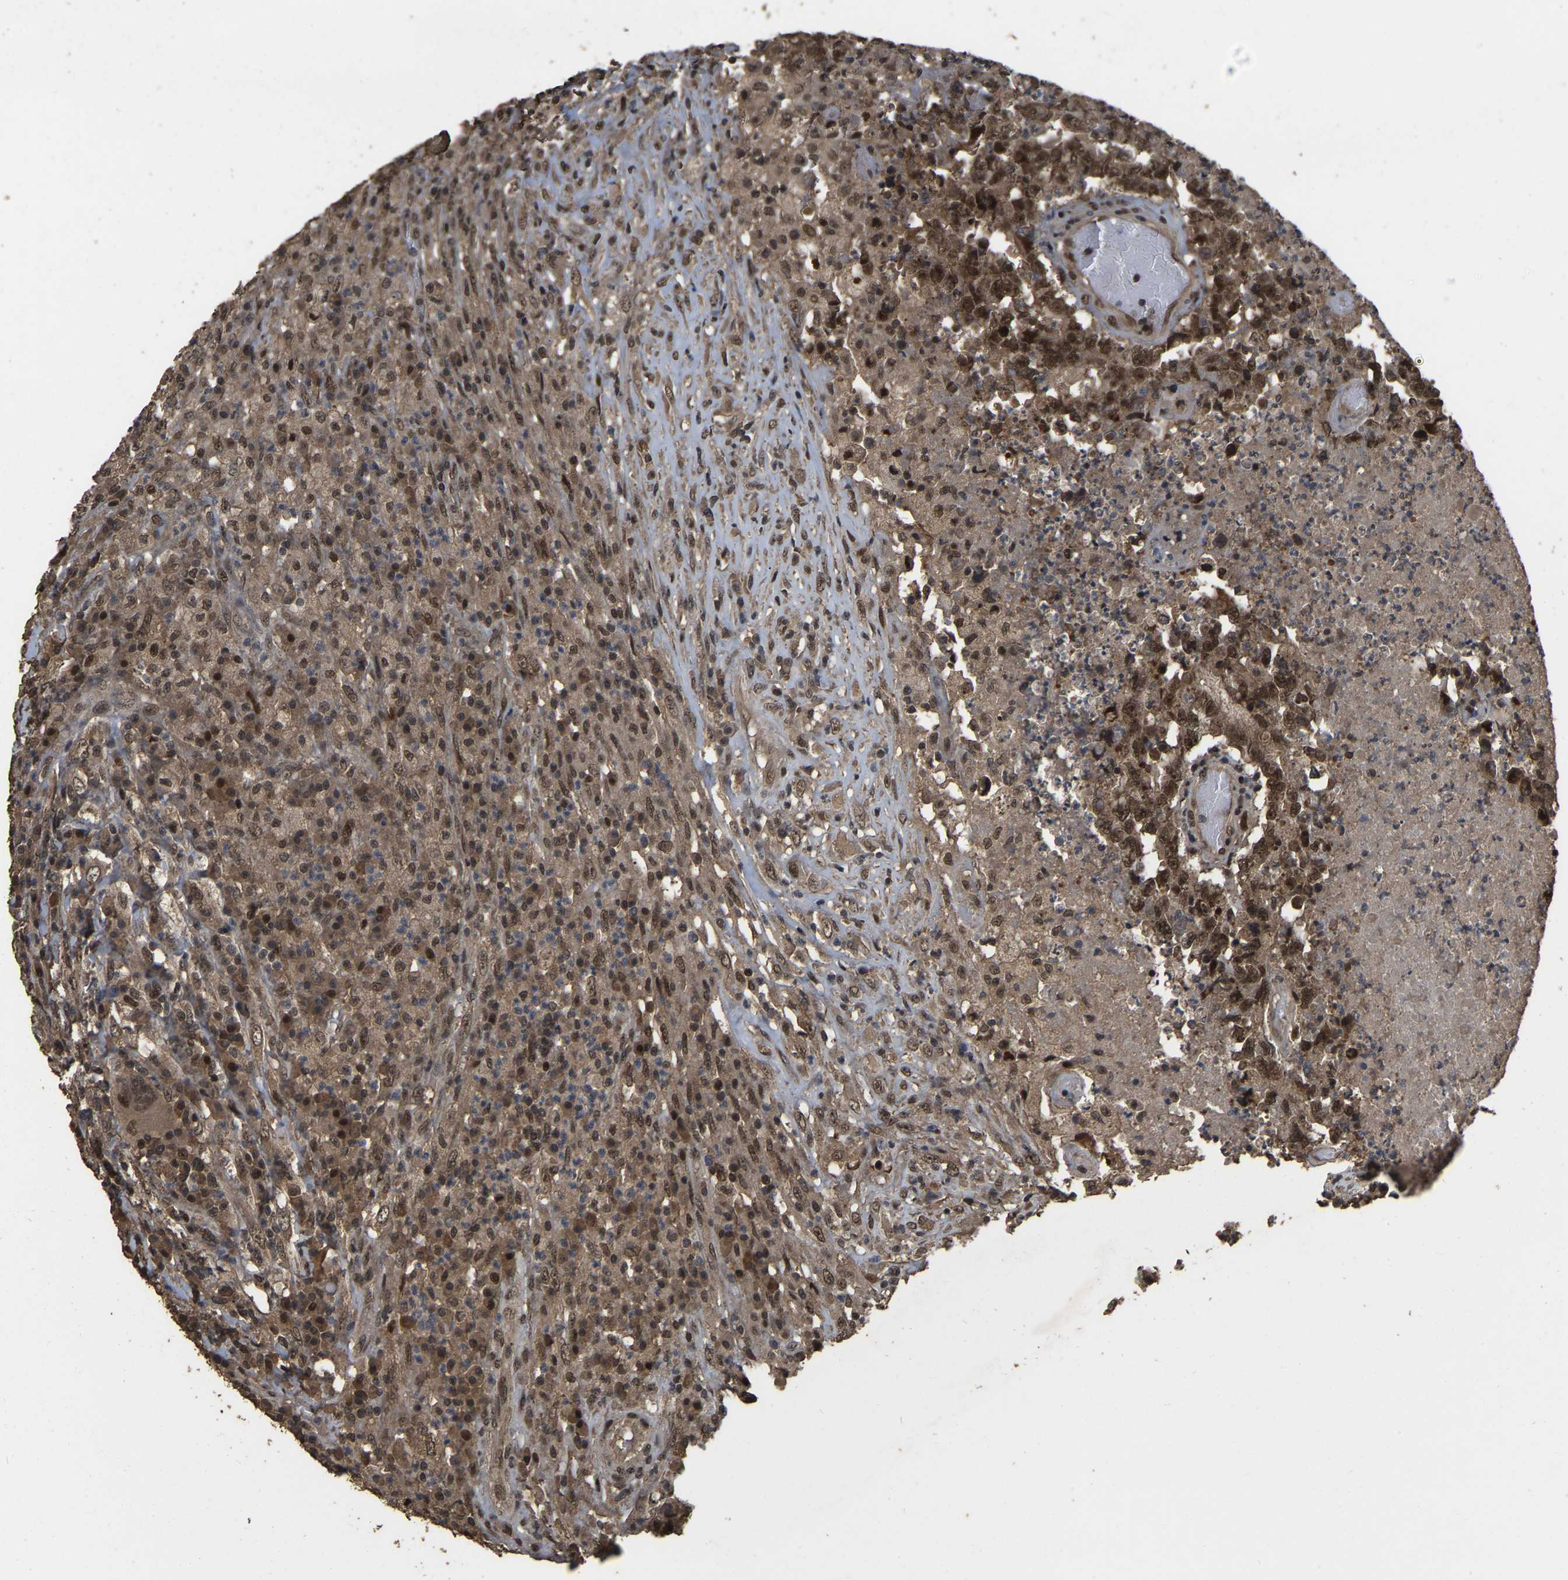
{"staining": {"intensity": "moderate", "quantity": ">75%", "location": "cytoplasmic/membranous,nuclear"}, "tissue": "testis cancer", "cell_type": "Tumor cells", "image_type": "cancer", "snomed": [{"axis": "morphology", "description": "Necrosis, NOS"}, {"axis": "morphology", "description": "Carcinoma, Embryonal, NOS"}, {"axis": "topography", "description": "Testis"}], "caption": "IHC micrograph of neoplastic tissue: embryonal carcinoma (testis) stained using immunohistochemistry displays medium levels of moderate protein expression localized specifically in the cytoplasmic/membranous and nuclear of tumor cells, appearing as a cytoplasmic/membranous and nuclear brown color.", "gene": "ARHGAP23", "patient": {"sex": "male", "age": 19}}